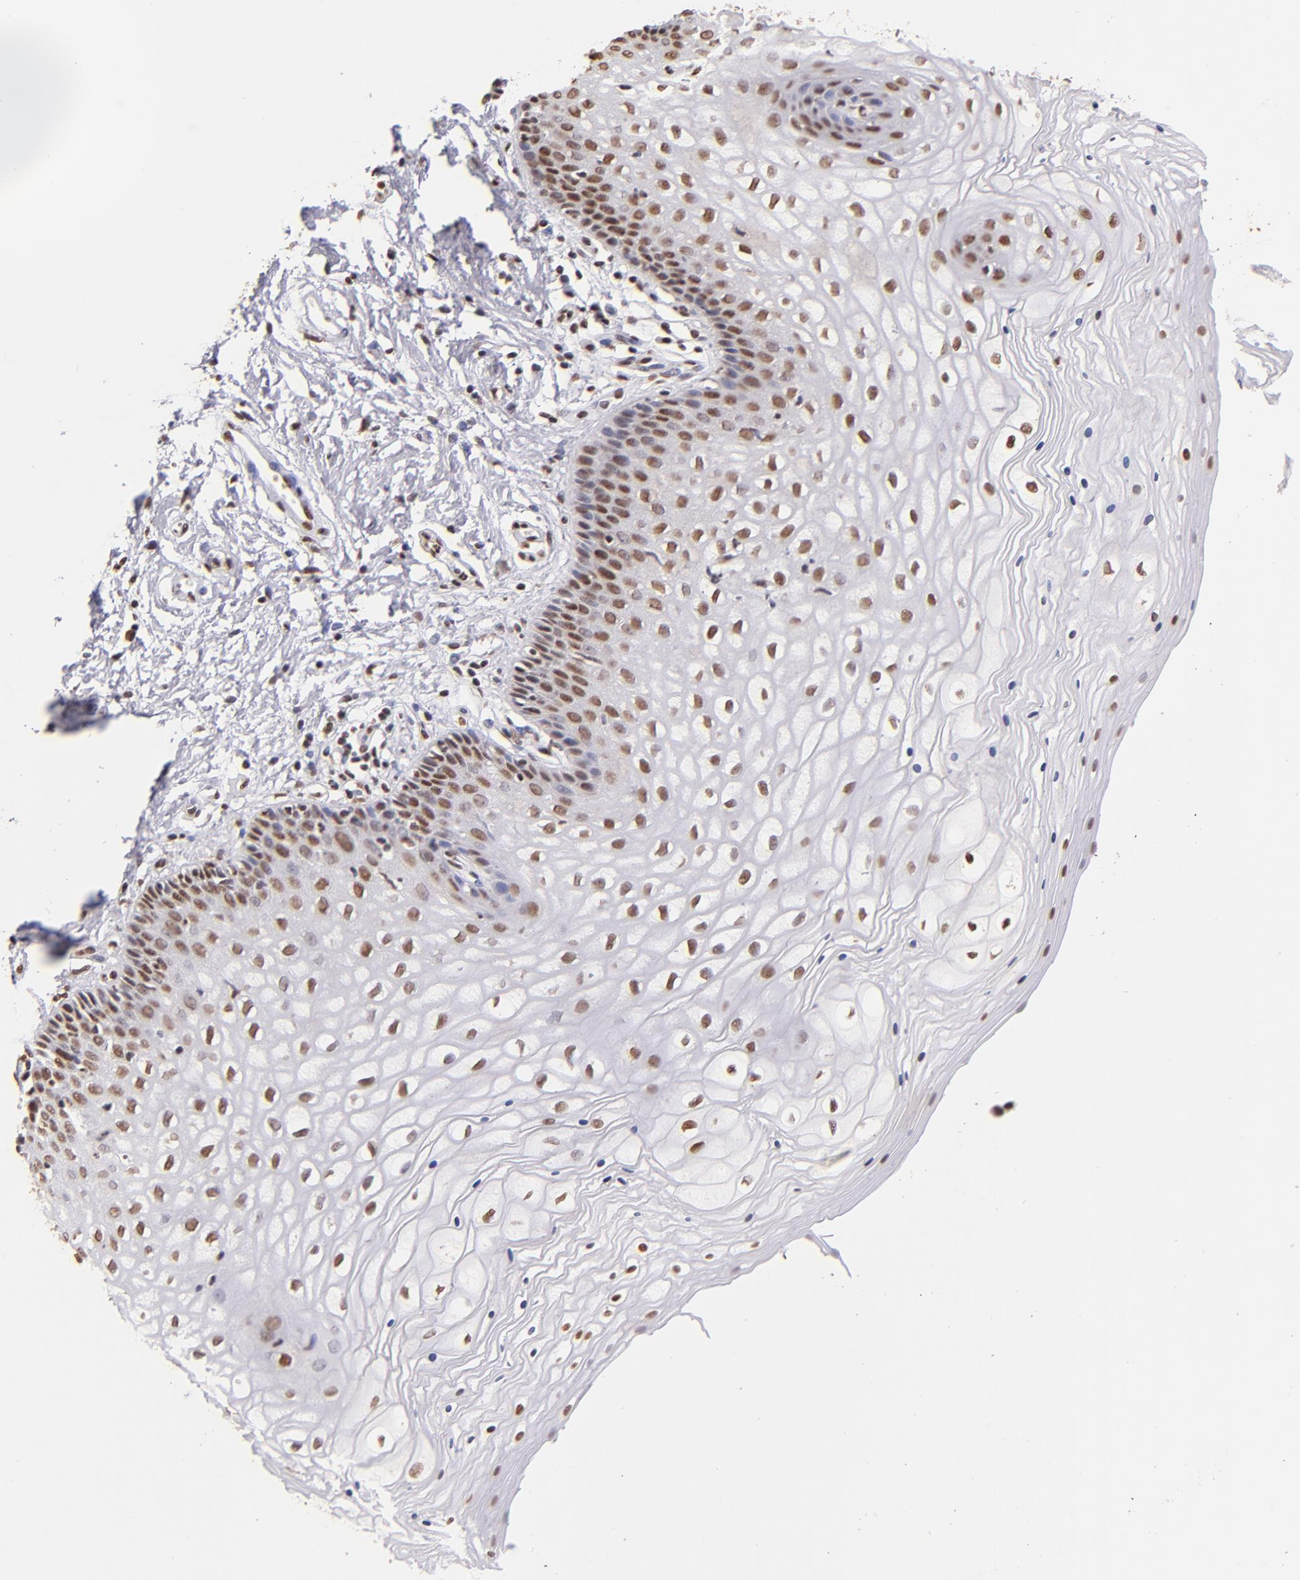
{"staining": {"intensity": "moderate", "quantity": ">75%", "location": "nuclear"}, "tissue": "vagina", "cell_type": "Squamous epithelial cells", "image_type": "normal", "snomed": [{"axis": "morphology", "description": "Normal tissue, NOS"}, {"axis": "topography", "description": "Vagina"}], "caption": "This is a micrograph of IHC staining of benign vagina, which shows moderate staining in the nuclear of squamous epithelial cells.", "gene": "SP1", "patient": {"sex": "female", "age": 34}}